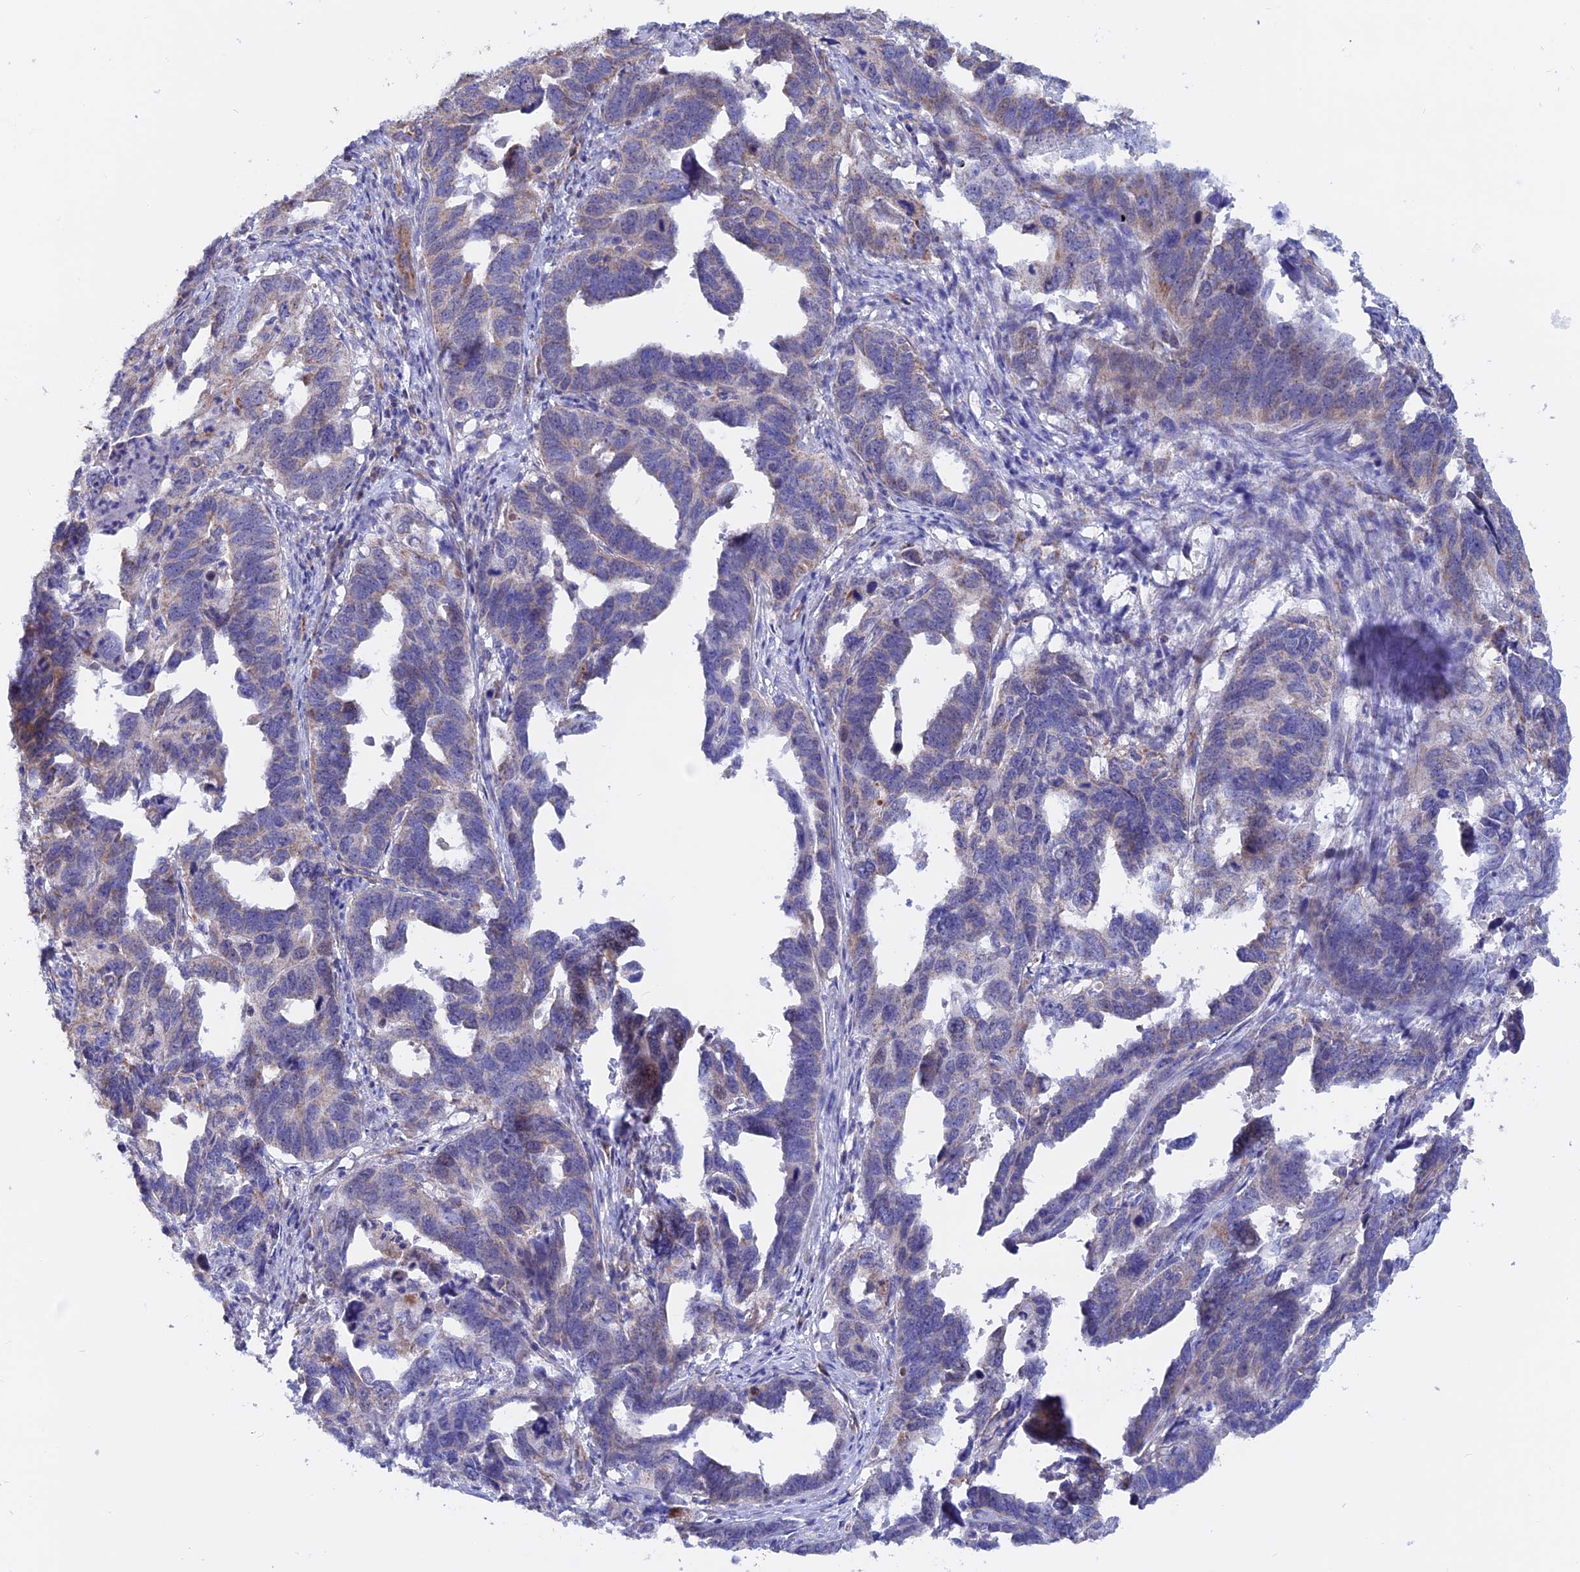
{"staining": {"intensity": "moderate", "quantity": "<25%", "location": "cytoplasmic/membranous"}, "tissue": "endometrial cancer", "cell_type": "Tumor cells", "image_type": "cancer", "snomed": [{"axis": "morphology", "description": "Adenocarcinoma, NOS"}, {"axis": "topography", "description": "Endometrium"}], "caption": "Brown immunohistochemical staining in adenocarcinoma (endometrial) demonstrates moderate cytoplasmic/membranous positivity in approximately <25% of tumor cells. Nuclei are stained in blue.", "gene": "GCDH", "patient": {"sex": "female", "age": 65}}